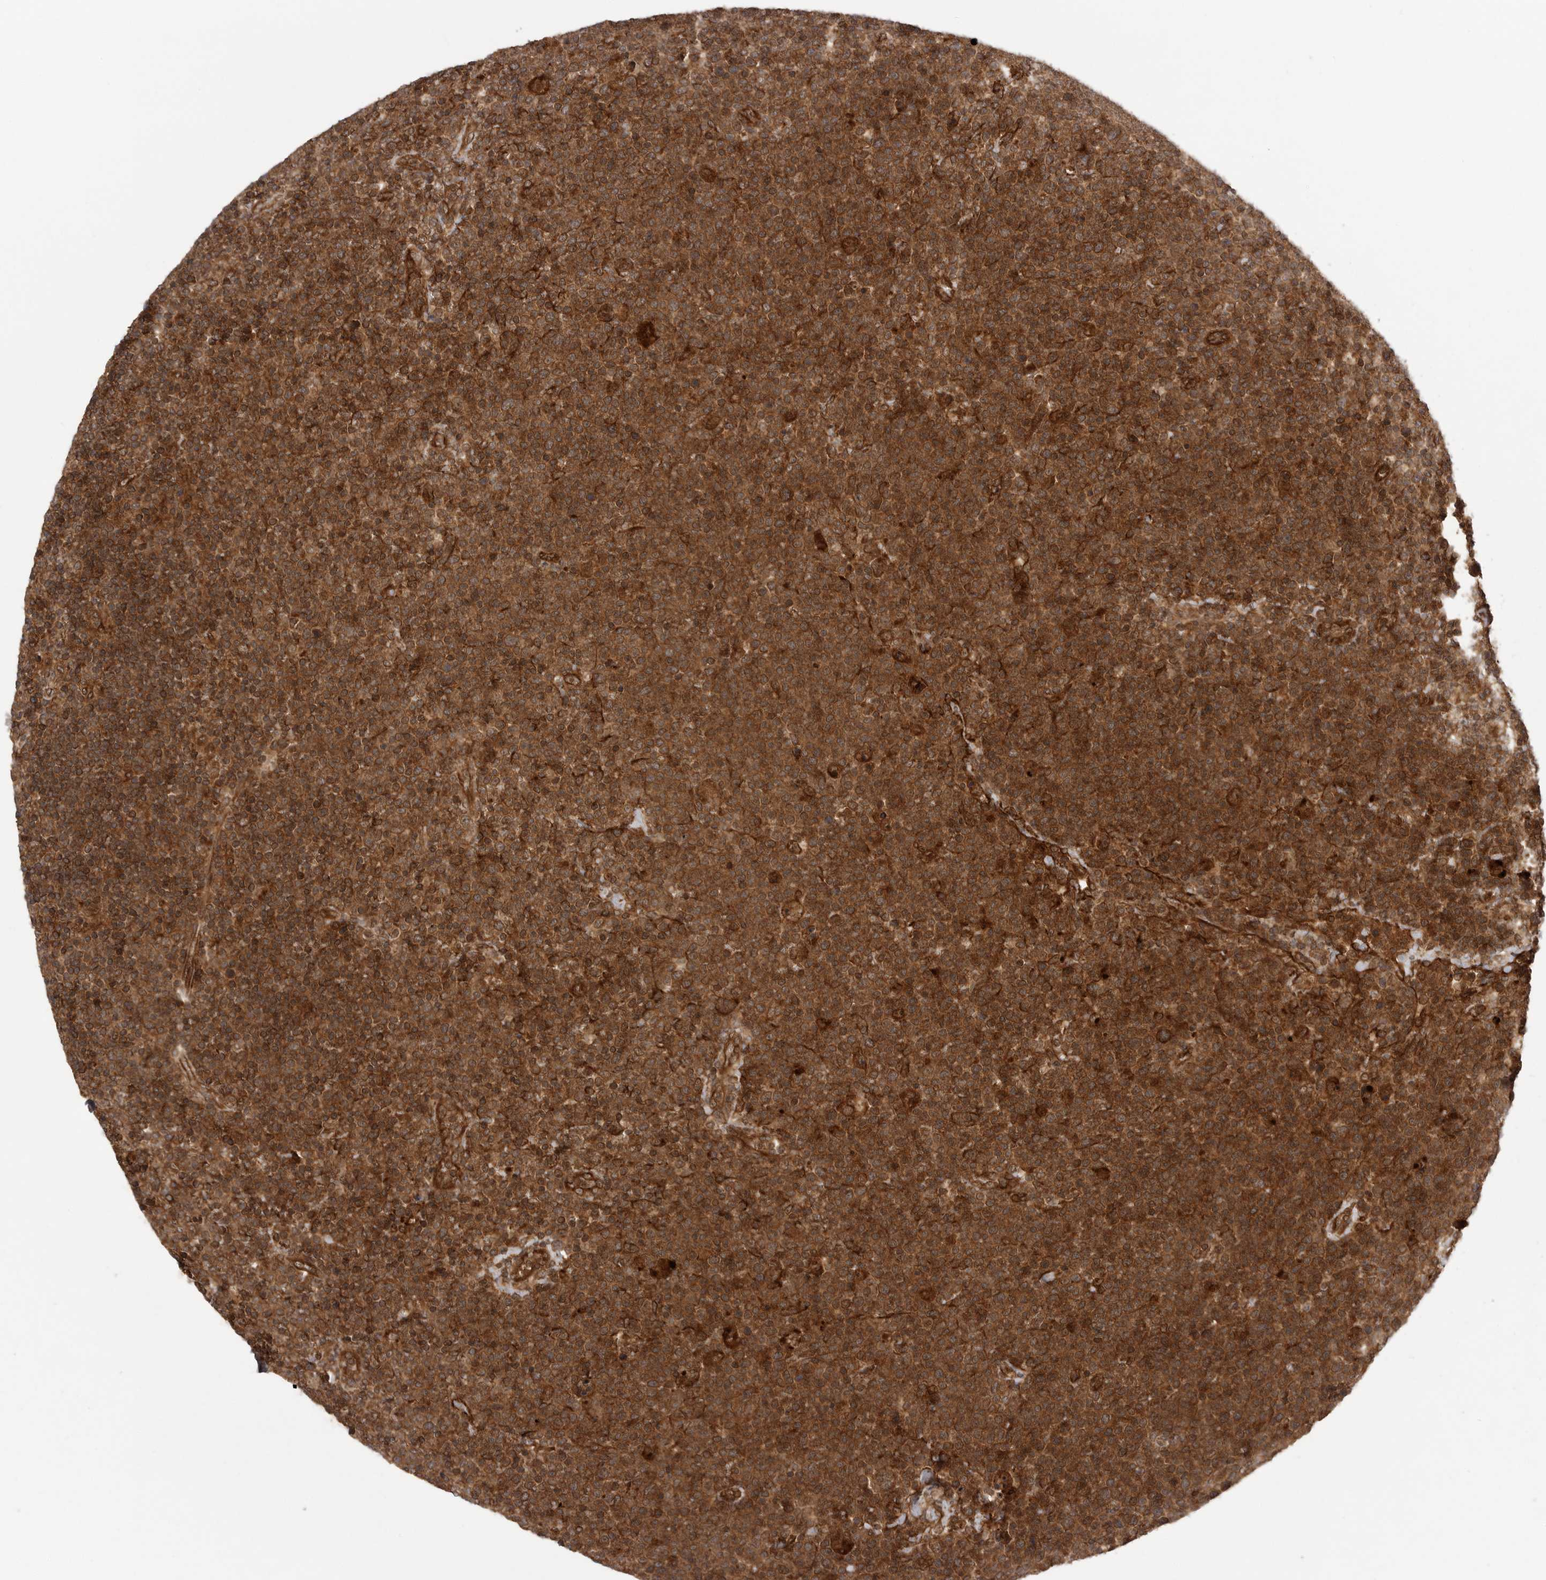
{"staining": {"intensity": "strong", "quantity": ">75%", "location": "cytoplasmic/membranous"}, "tissue": "lymphoma", "cell_type": "Tumor cells", "image_type": "cancer", "snomed": [{"axis": "morphology", "description": "Malignant lymphoma, non-Hodgkin's type, High grade"}, {"axis": "topography", "description": "Lymph node"}], "caption": "A photomicrograph showing strong cytoplasmic/membranous staining in about >75% of tumor cells in high-grade malignant lymphoma, non-Hodgkin's type, as visualized by brown immunohistochemical staining.", "gene": "PRDX4", "patient": {"sex": "male", "age": 61}}